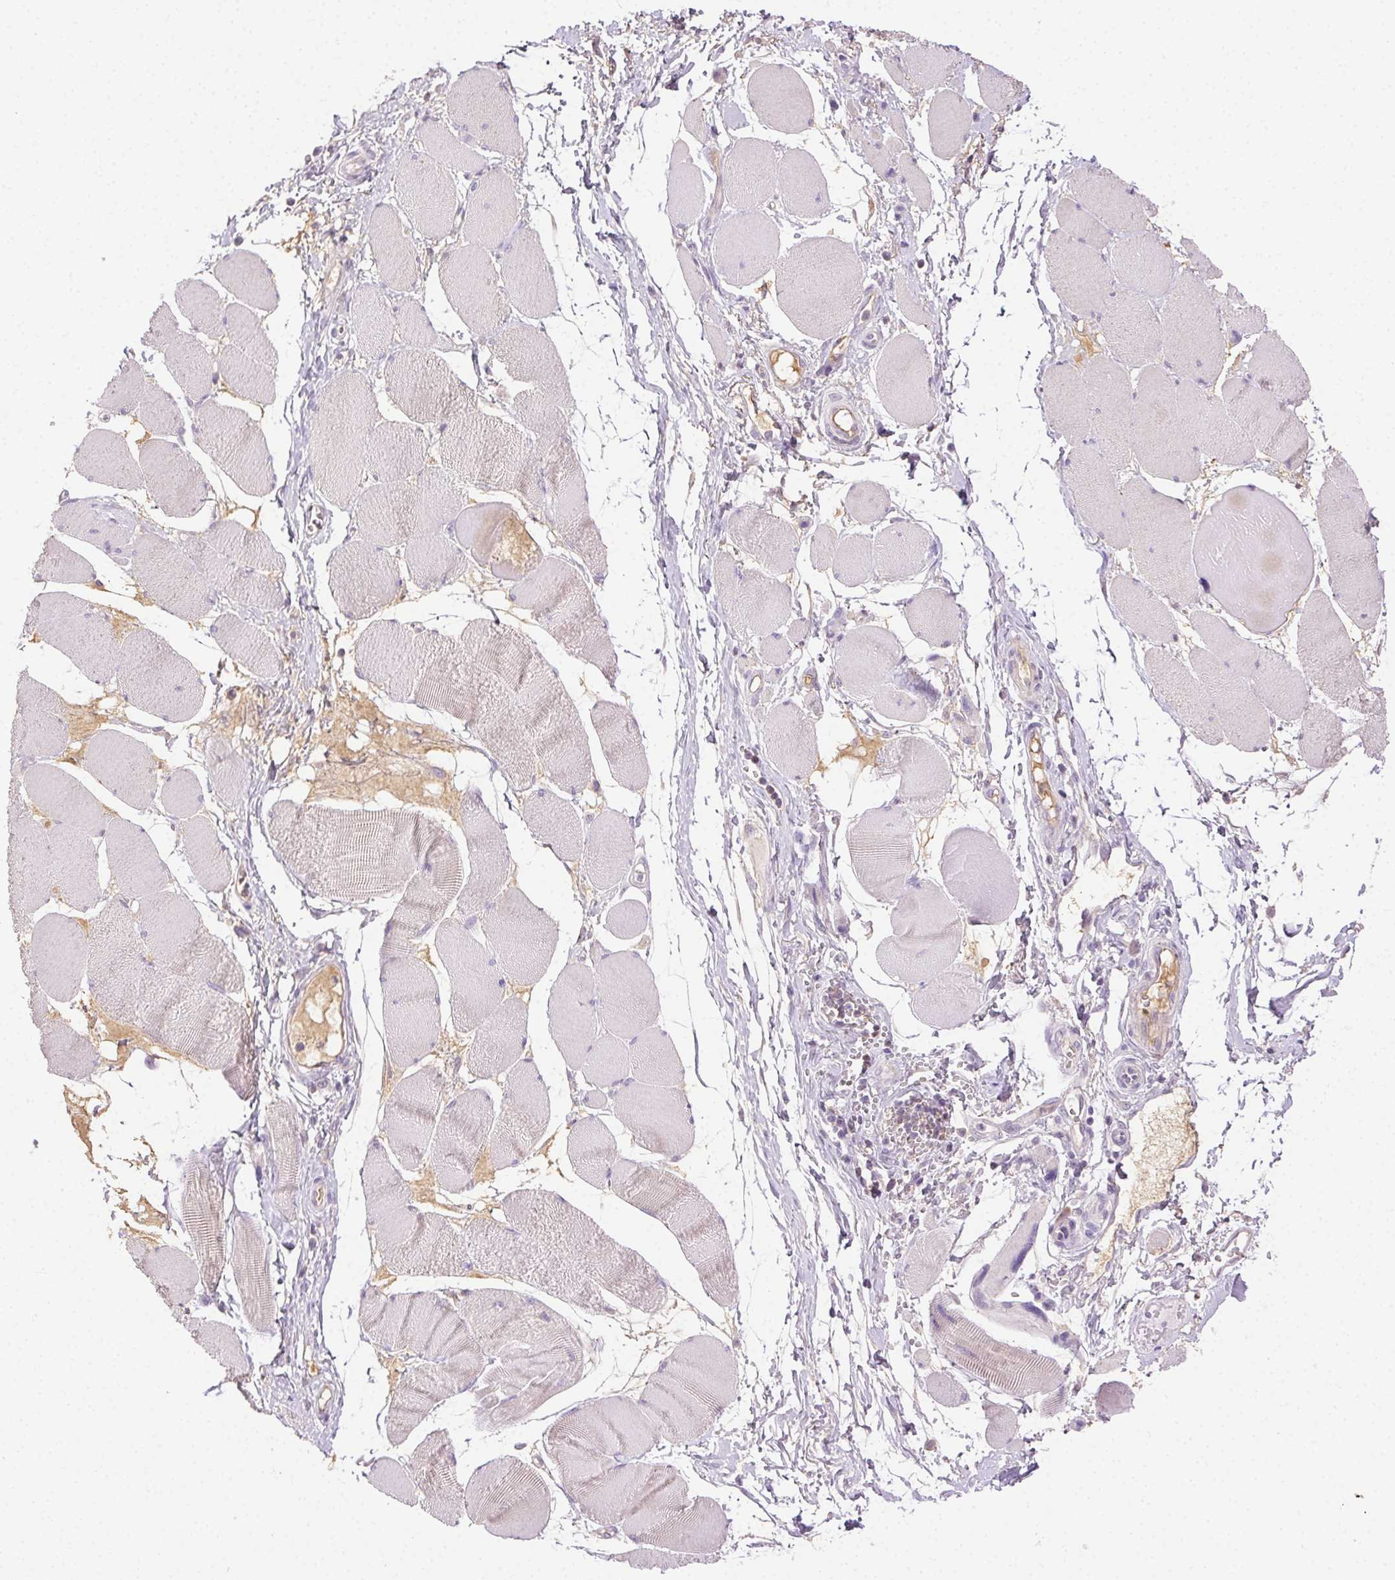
{"staining": {"intensity": "negative", "quantity": "none", "location": "none"}, "tissue": "skeletal muscle", "cell_type": "Myocytes", "image_type": "normal", "snomed": [{"axis": "morphology", "description": "Normal tissue, NOS"}, {"axis": "topography", "description": "Skeletal muscle"}], "caption": "Immunohistochemistry (IHC) of unremarkable skeletal muscle reveals no staining in myocytes. The staining is performed using DAB brown chromogen with nuclei counter-stained in using hematoxylin.", "gene": "BPIFB2", "patient": {"sex": "female", "age": 75}}